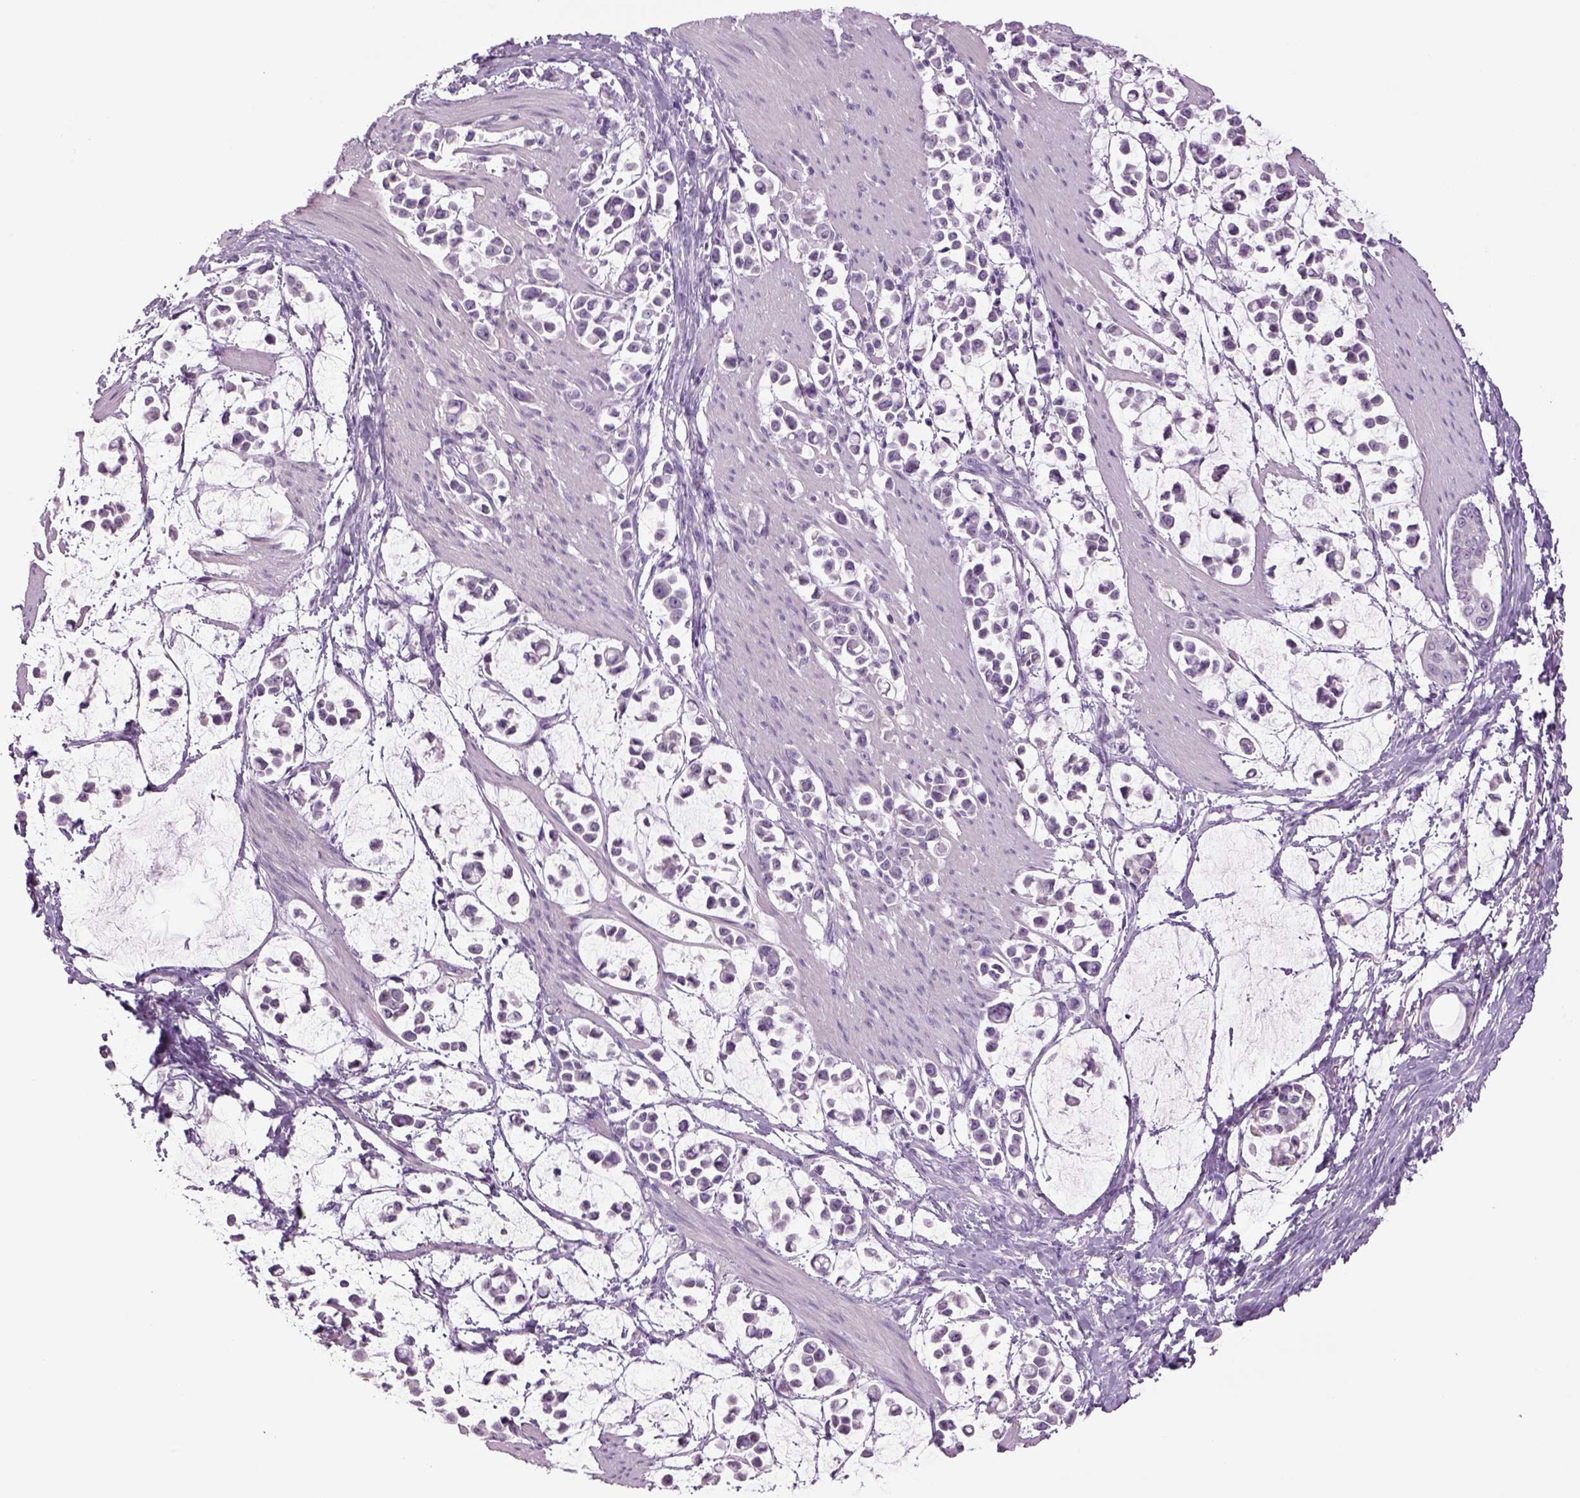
{"staining": {"intensity": "negative", "quantity": "none", "location": "none"}, "tissue": "stomach cancer", "cell_type": "Tumor cells", "image_type": "cancer", "snomed": [{"axis": "morphology", "description": "Adenocarcinoma, NOS"}, {"axis": "topography", "description": "Stomach"}], "caption": "Tumor cells are negative for brown protein staining in stomach adenocarcinoma. (DAB (3,3'-diaminobenzidine) immunohistochemistry (IHC) visualized using brightfield microscopy, high magnification).", "gene": "MDH1B", "patient": {"sex": "male", "age": 82}}